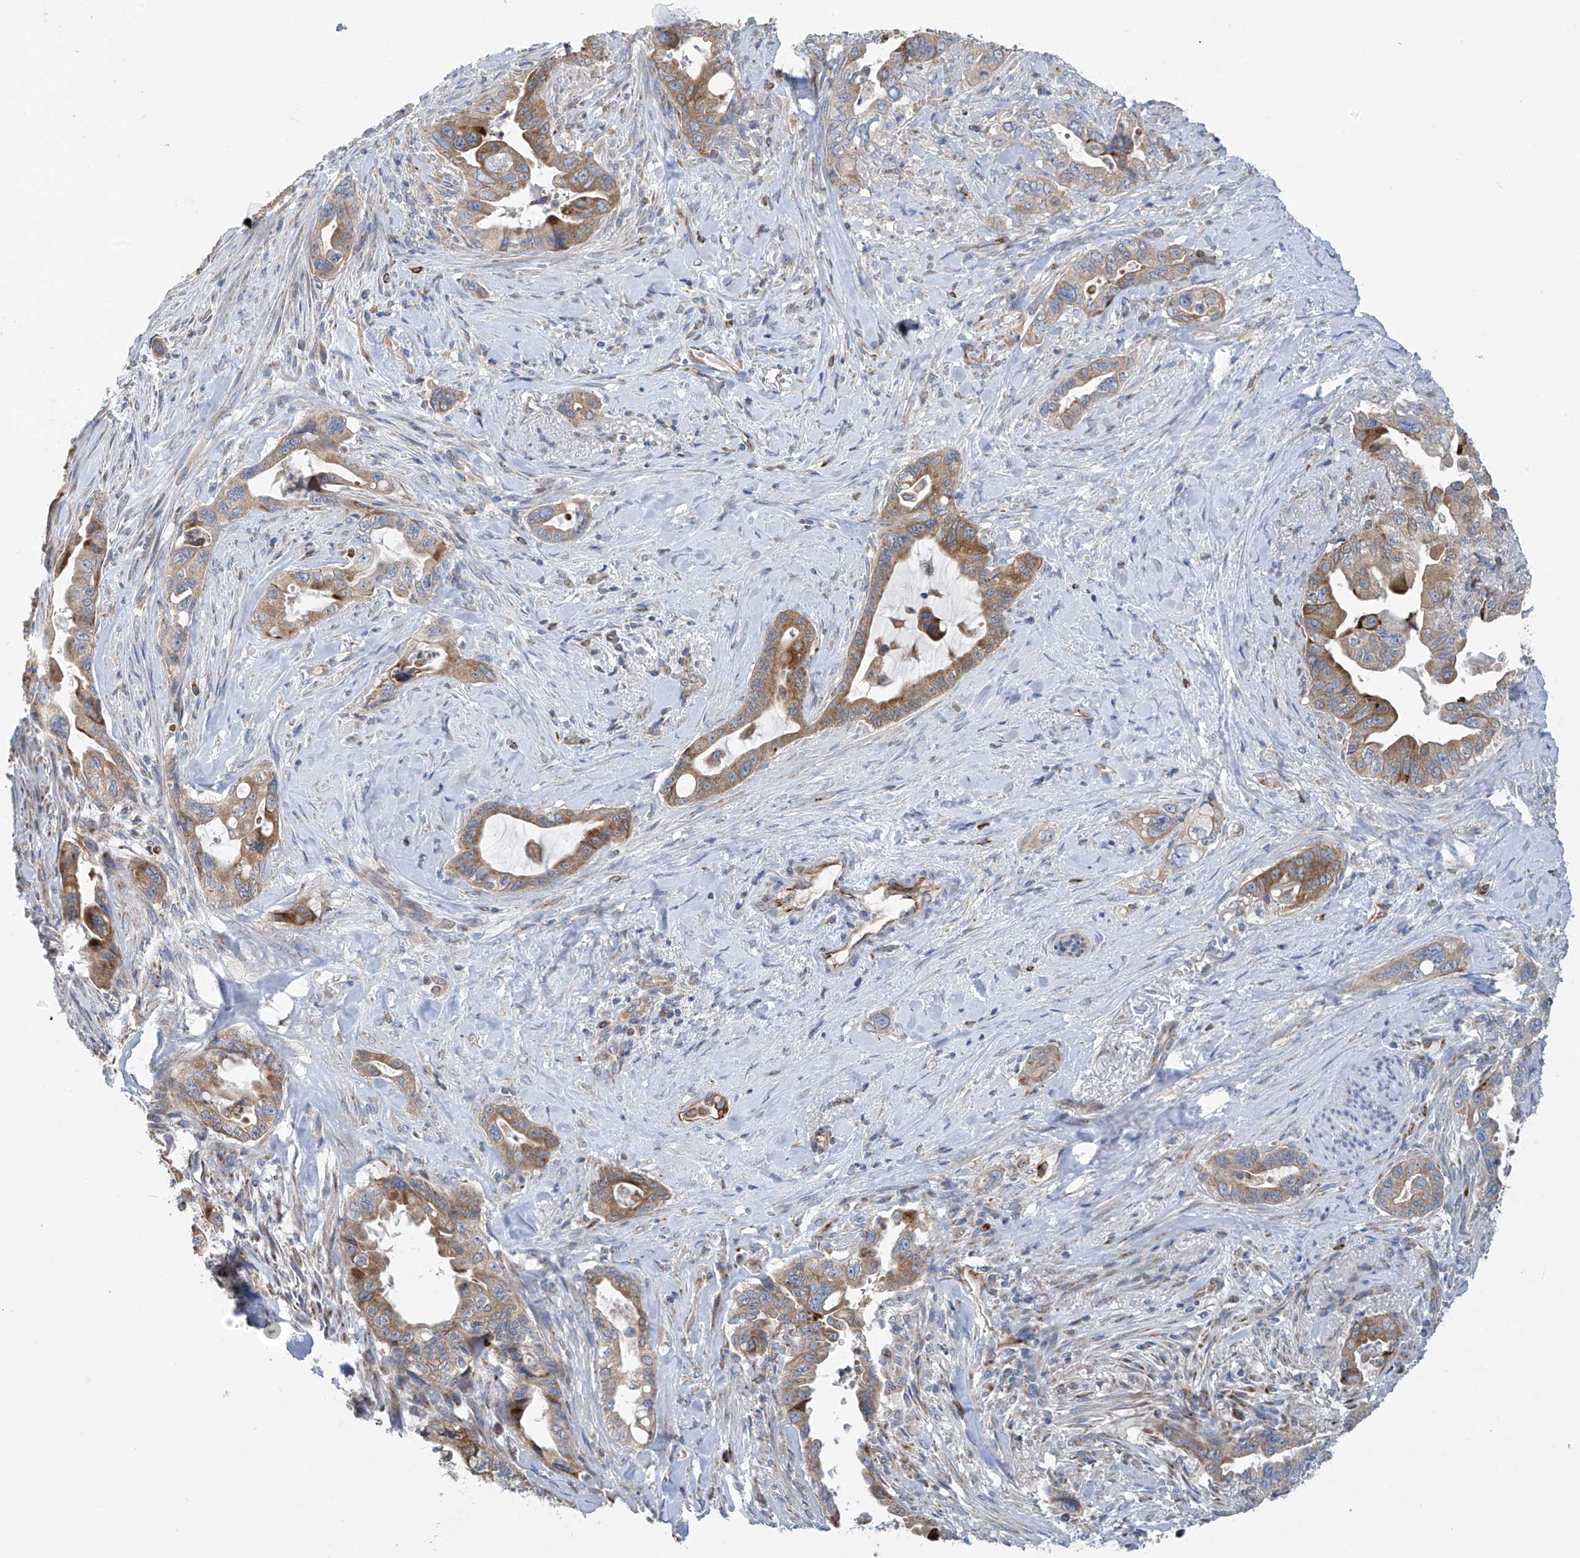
{"staining": {"intensity": "moderate", "quantity": ">75%", "location": "cytoplasmic/membranous"}, "tissue": "pancreatic cancer", "cell_type": "Tumor cells", "image_type": "cancer", "snomed": [{"axis": "morphology", "description": "Adenocarcinoma, NOS"}, {"axis": "topography", "description": "Pancreas"}], "caption": "Immunohistochemistry histopathology image of neoplastic tissue: pancreatic cancer stained using immunohistochemistry exhibits medium levels of moderate protein expression localized specifically in the cytoplasmic/membranous of tumor cells, appearing as a cytoplasmic/membranous brown color.", "gene": "EIF5B", "patient": {"sex": "male", "age": 70}}